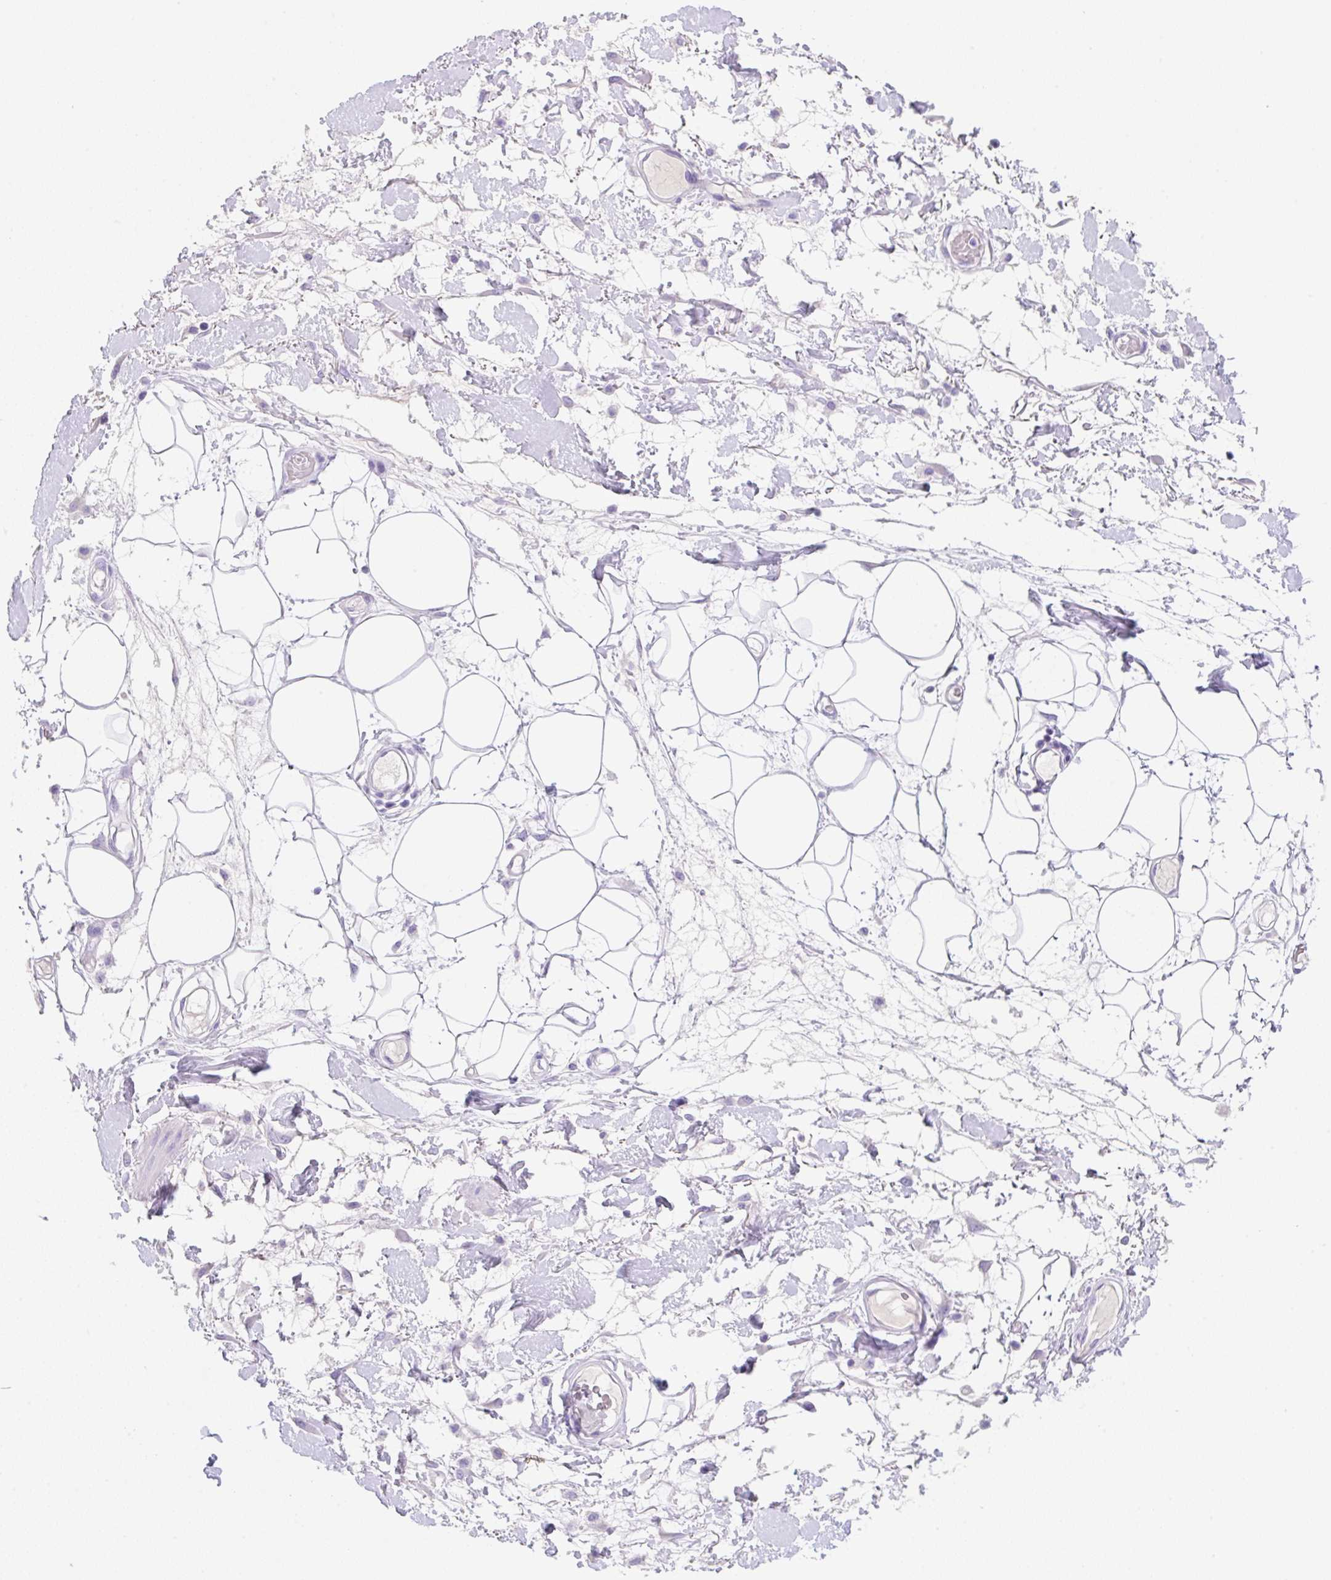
{"staining": {"intensity": "negative", "quantity": "none", "location": "none"}, "tissue": "adipose tissue", "cell_type": "Adipocytes", "image_type": "normal", "snomed": [{"axis": "morphology", "description": "Normal tissue, NOS"}, {"axis": "topography", "description": "Vulva"}, {"axis": "topography", "description": "Peripheral nerve tissue"}], "caption": "High power microscopy image of an immunohistochemistry (IHC) micrograph of benign adipose tissue, revealing no significant staining in adipocytes.", "gene": "KLK8", "patient": {"sex": "female", "age": 68}}